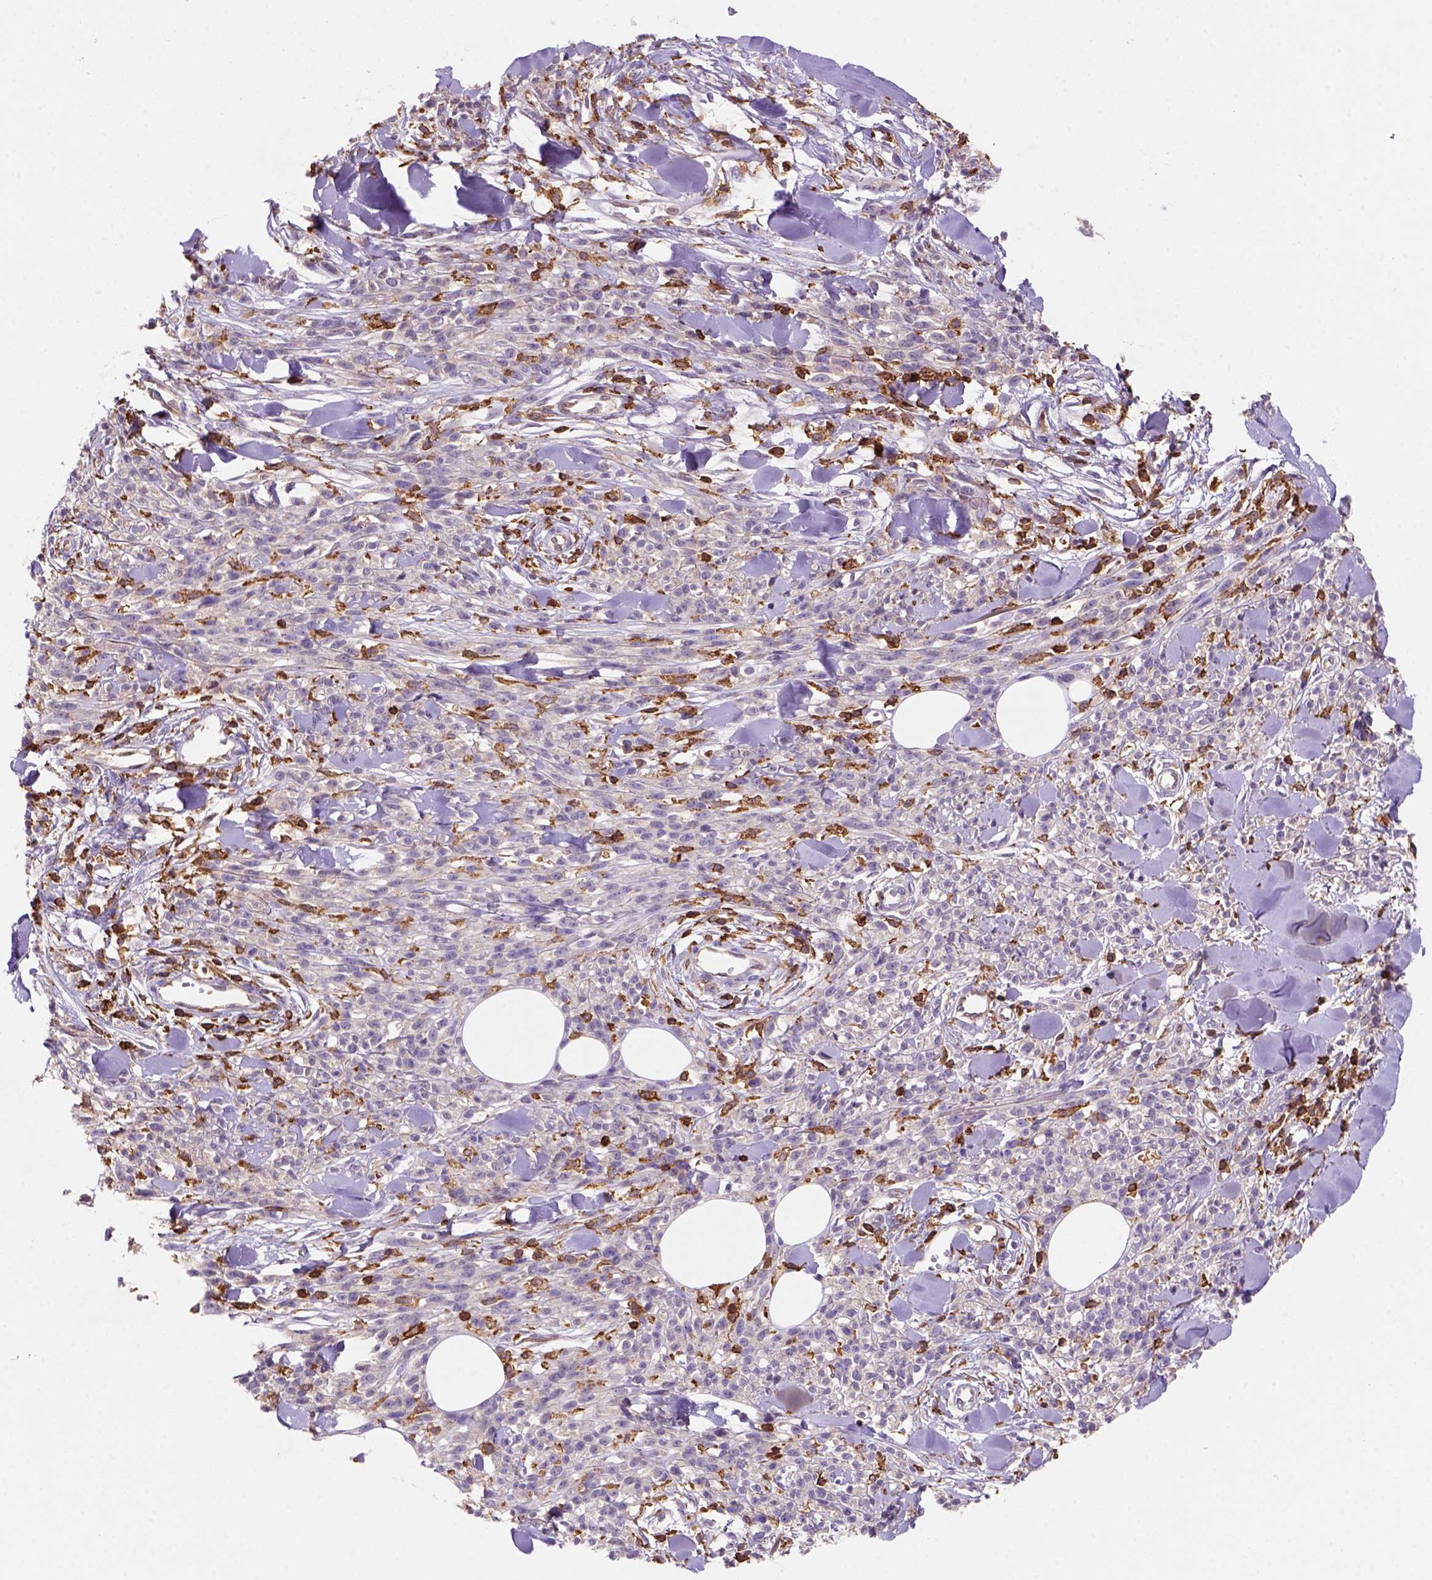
{"staining": {"intensity": "negative", "quantity": "none", "location": "none"}, "tissue": "melanoma", "cell_type": "Tumor cells", "image_type": "cancer", "snomed": [{"axis": "morphology", "description": "Malignant melanoma, NOS"}, {"axis": "topography", "description": "Skin"}, {"axis": "topography", "description": "Skin of trunk"}], "caption": "Immunohistochemistry (IHC) of malignant melanoma reveals no staining in tumor cells.", "gene": "INPP5D", "patient": {"sex": "male", "age": 74}}